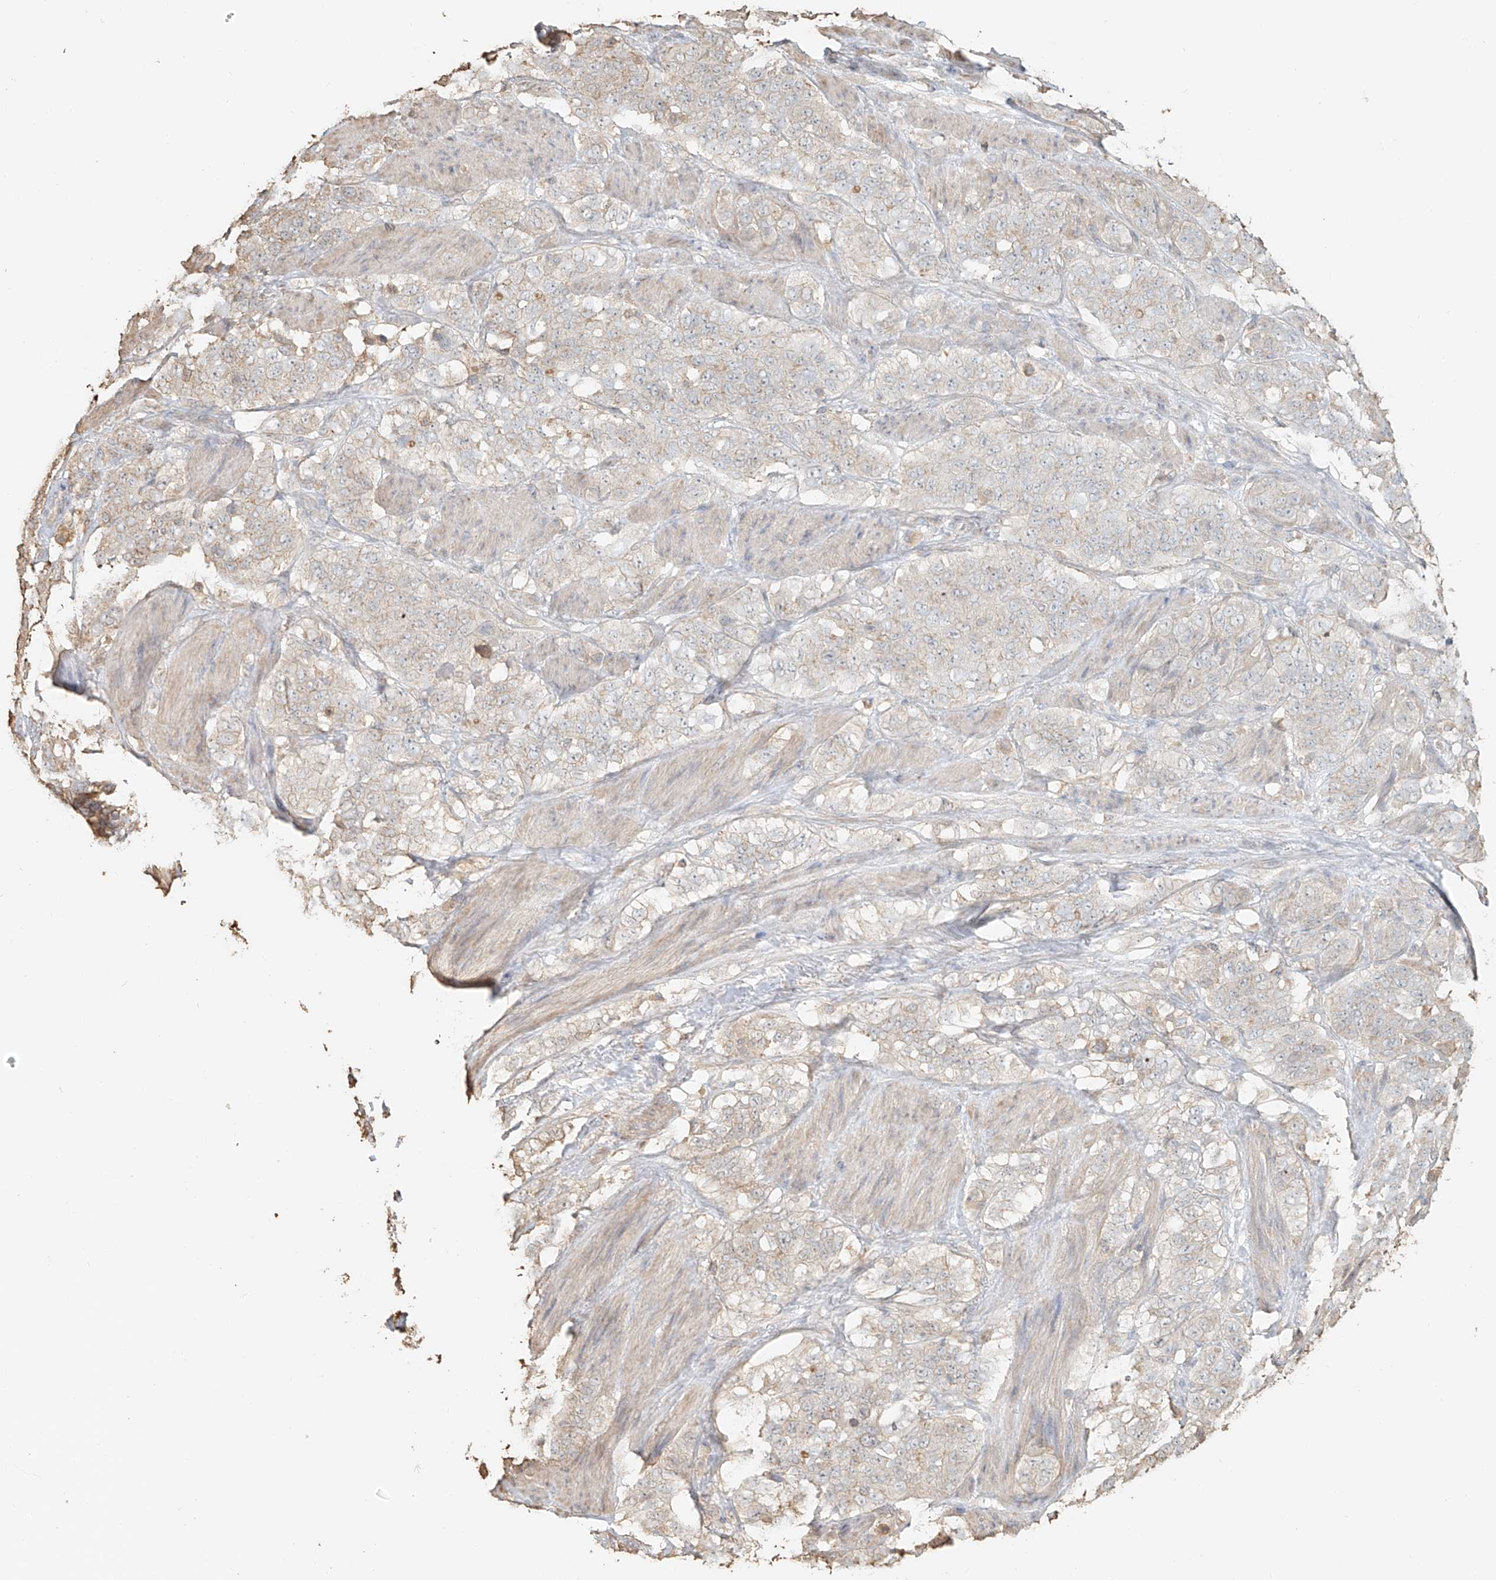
{"staining": {"intensity": "negative", "quantity": "none", "location": "none"}, "tissue": "stomach cancer", "cell_type": "Tumor cells", "image_type": "cancer", "snomed": [{"axis": "morphology", "description": "Adenocarcinoma, NOS"}, {"axis": "topography", "description": "Stomach"}], "caption": "Adenocarcinoma (stomach) was stained to show a protein in brown. There is no significant expression in tumor cells.", "gene": "NPHS1", "patient": {"sex": "male", "age": 48}}